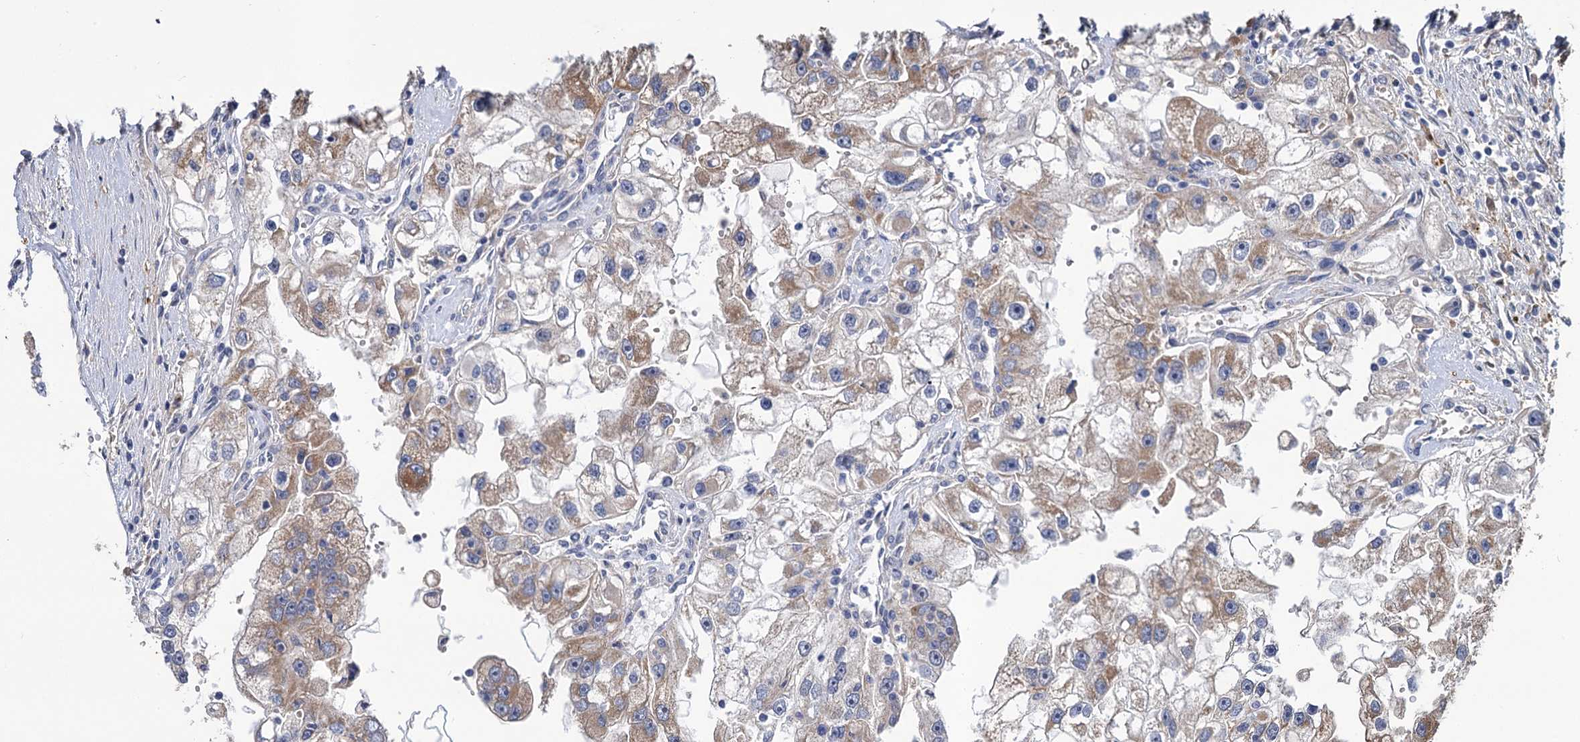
{"staining": {"intensity": "moderate", "quantity": ">75%", "location": "cytoplasmic/membranous"}, "tissue": "renal cancer", "cell_type": "Tumor cells", "image_type": "cancer", "snomed": [{"axis": "morphology", "description": "Adenocarcinoma, NOS"}, {"axis": "topography", "description": "Kidney"}], "caption": "IHC micrograph of neoplastic tissue: human renal adenocarcinoma stained using immunohistochemistry demonstrates medium levels of moderate protein expression localized specifically in the cytoplasmic/membranous of tumor cells, appearing as a cytoplasmic/membranous brown color.", "gene": "ALKBH7", "patient": {"sex": "male", "age": 63}}